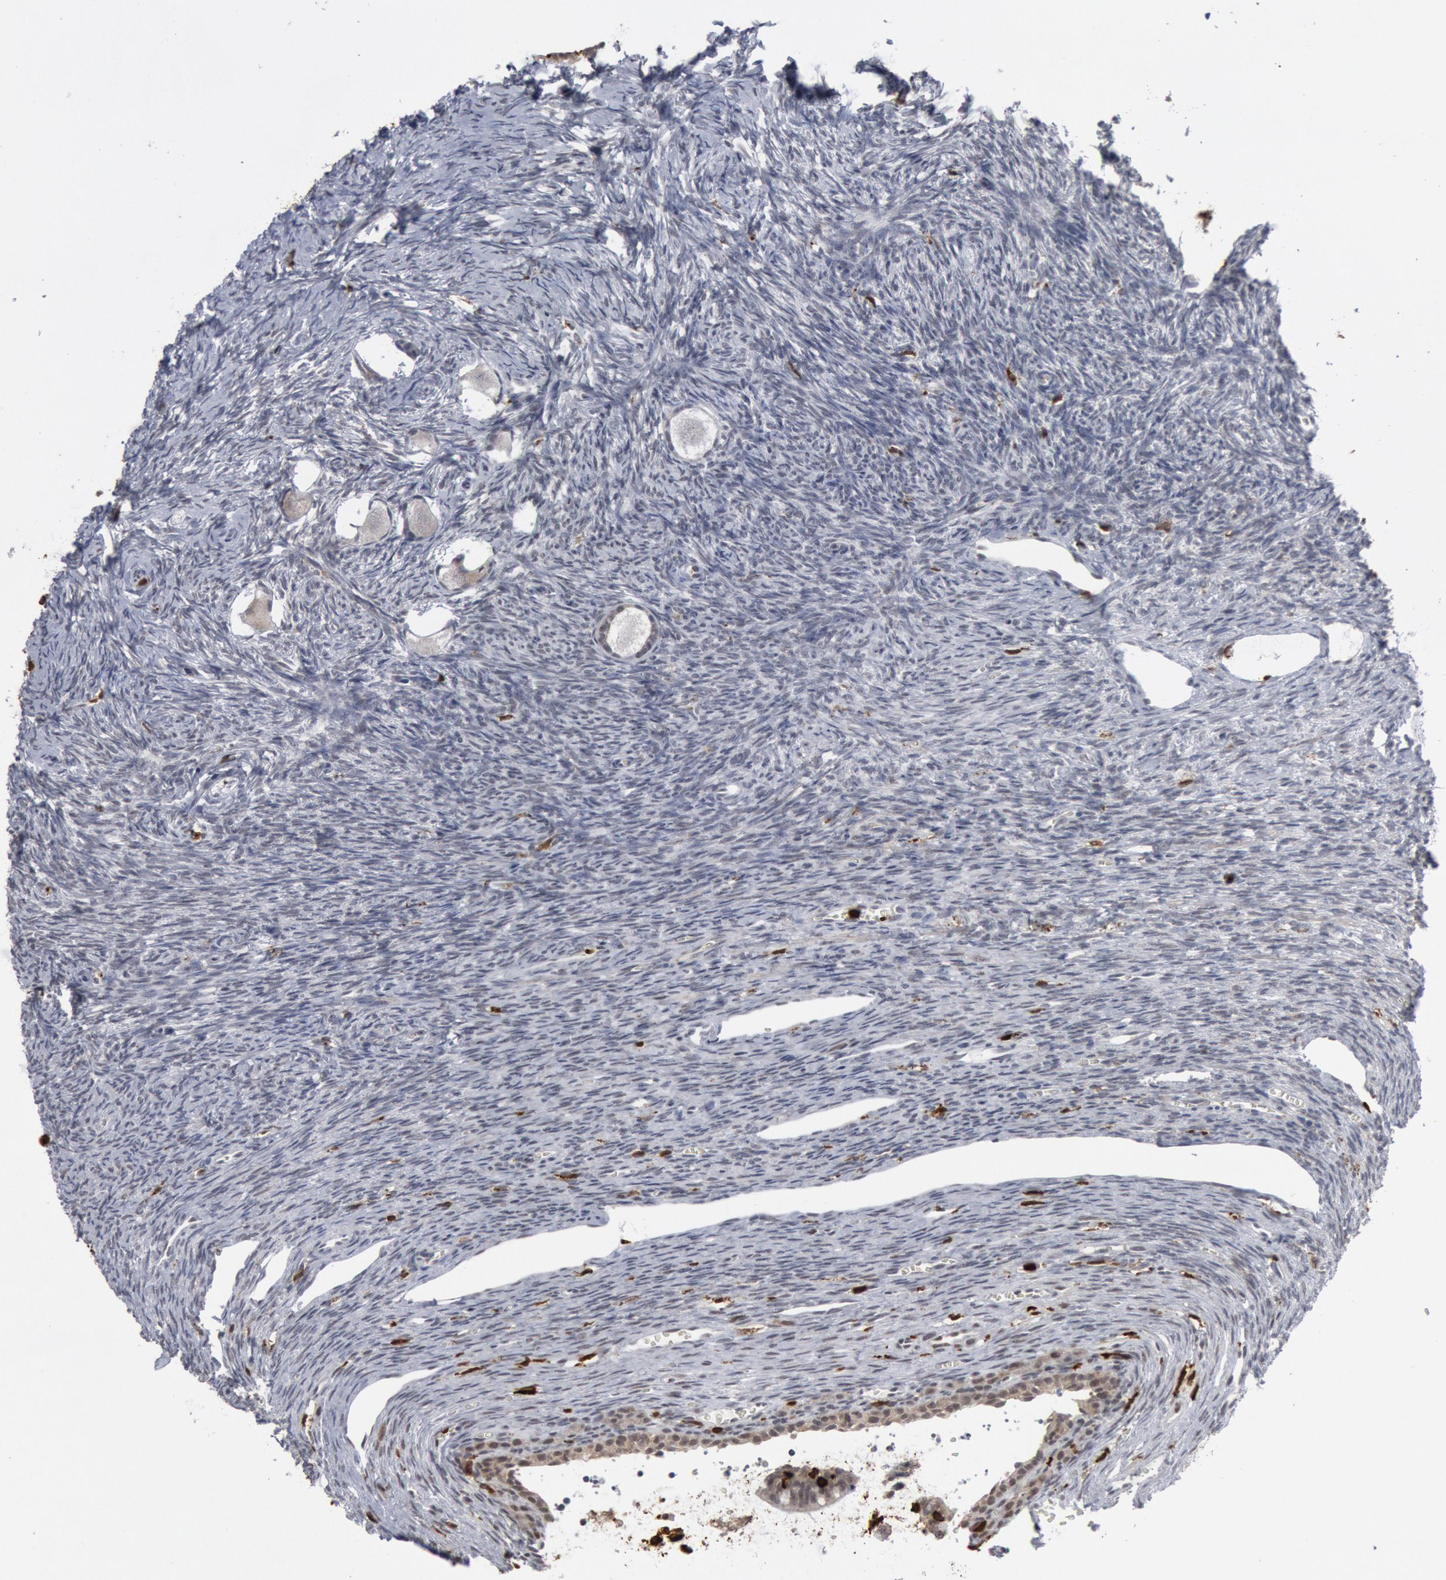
{"staining": {"intensity": "negative", "quantity": "none", "location": "none"}, "tissue": "ovary", "cell_type": "Follicle cells", "image_type": "normal", "snomed": [{"axis": "morphology", "description": "Normal tissue, NOS"}, {"axis": "topography", "description": "Ovary"}], "caption": "DAB immunohistochemical staining of normal human ovary exhibits no significant expression in follicle cells. (DAB immunohistochemistry (IHC), high magnification).", "gene": "PTPN6", "patient": {"sex": "female", "age": 27}}